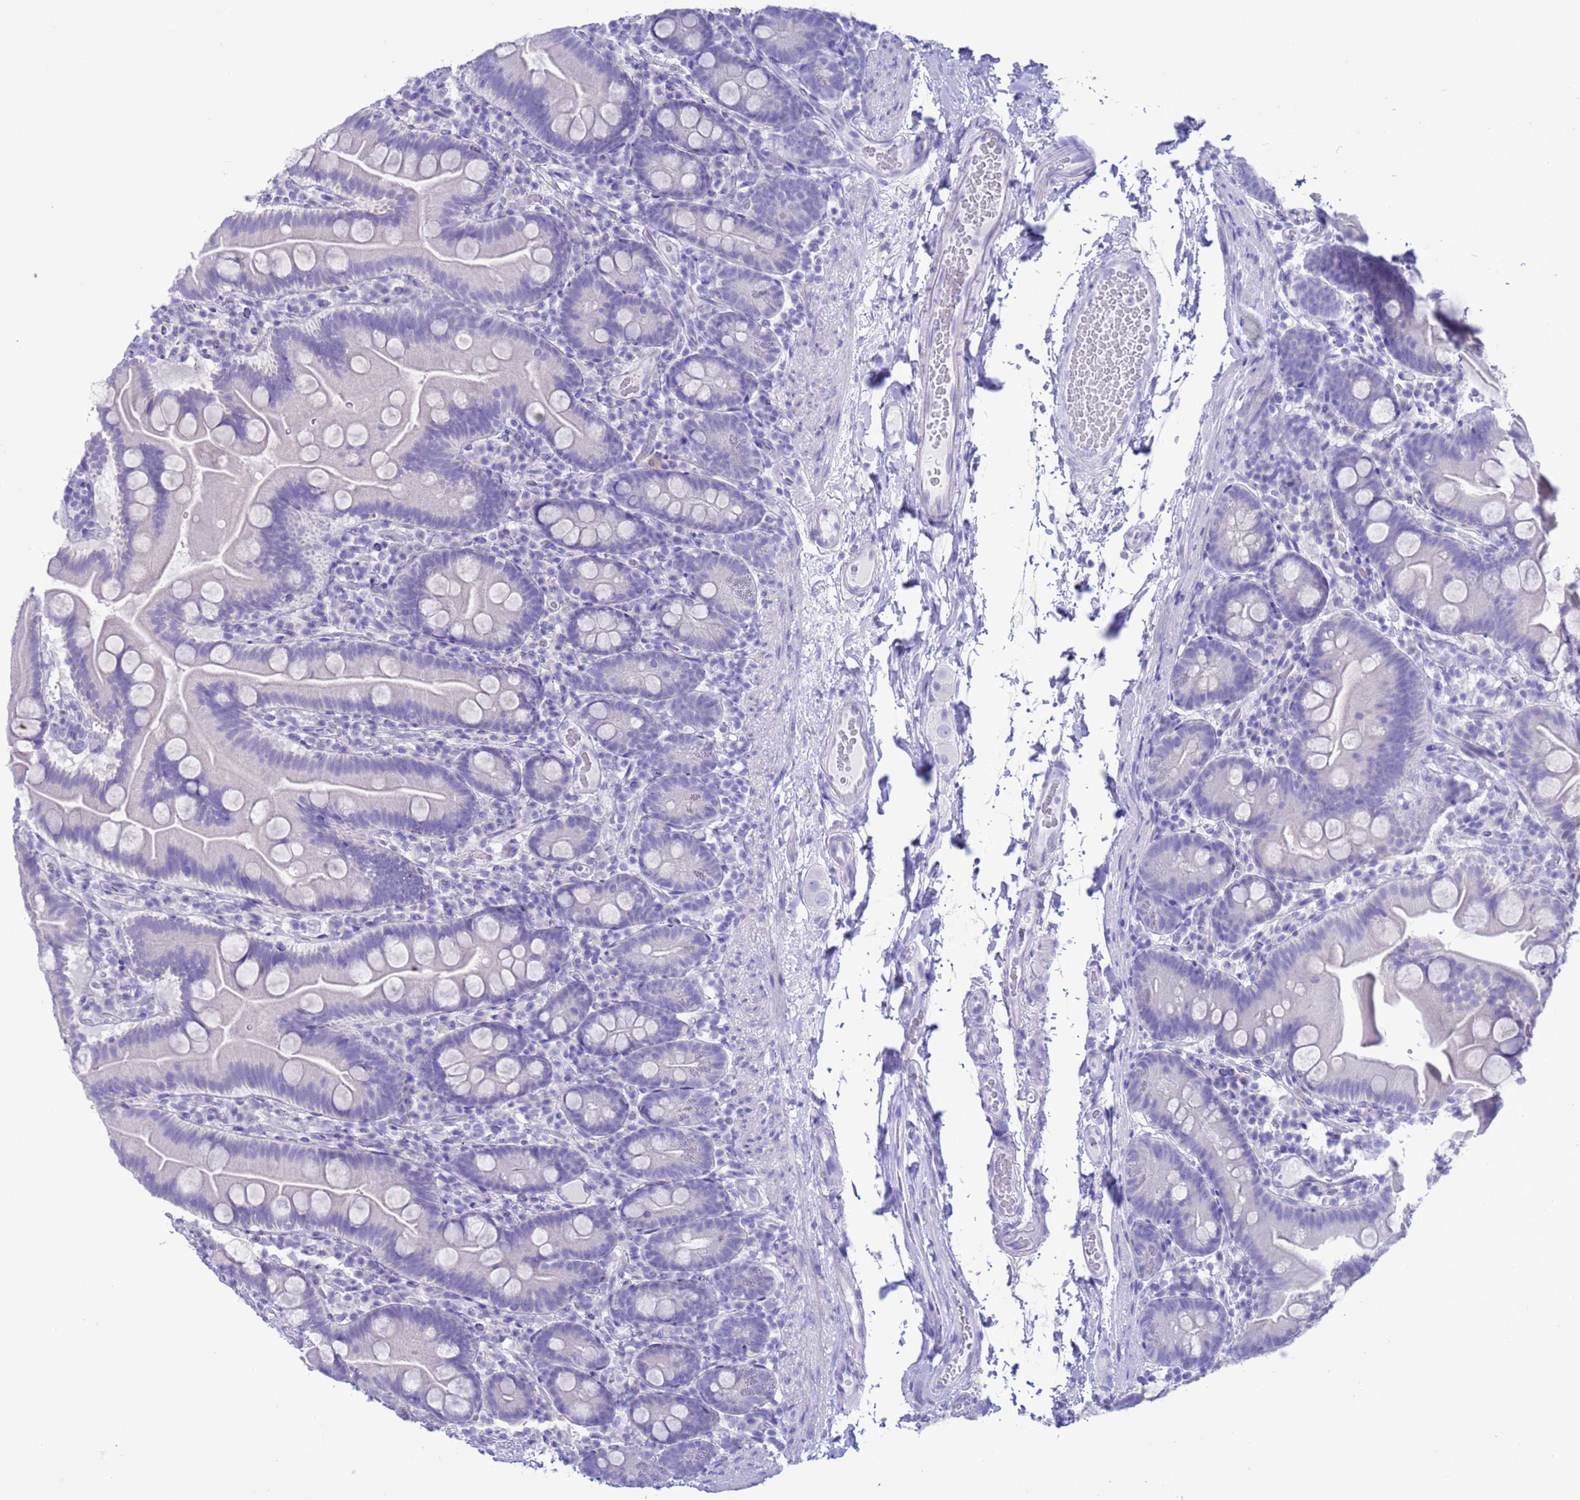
{"staining": {"intensity": "negative", "quantity": "none", "location": "none"}, "tissue": "small intestine", "cell_type": "Glandular cells", "image_type": "normal", "snomed": [{"axis": "morphology", "description": "Normal tissue, NOS"}, {"axis": "topography", "description": "Small intestine"}], "caption": "Immunohistochemistry (IHC) image of benign small intestine: small intestine stained with DAB (3,3'-diaminobenzidine) reveals no significant protein positivity in glandular cells.", "gene": "GSTM1", "patient": {"sex": "female", "age": 68}}